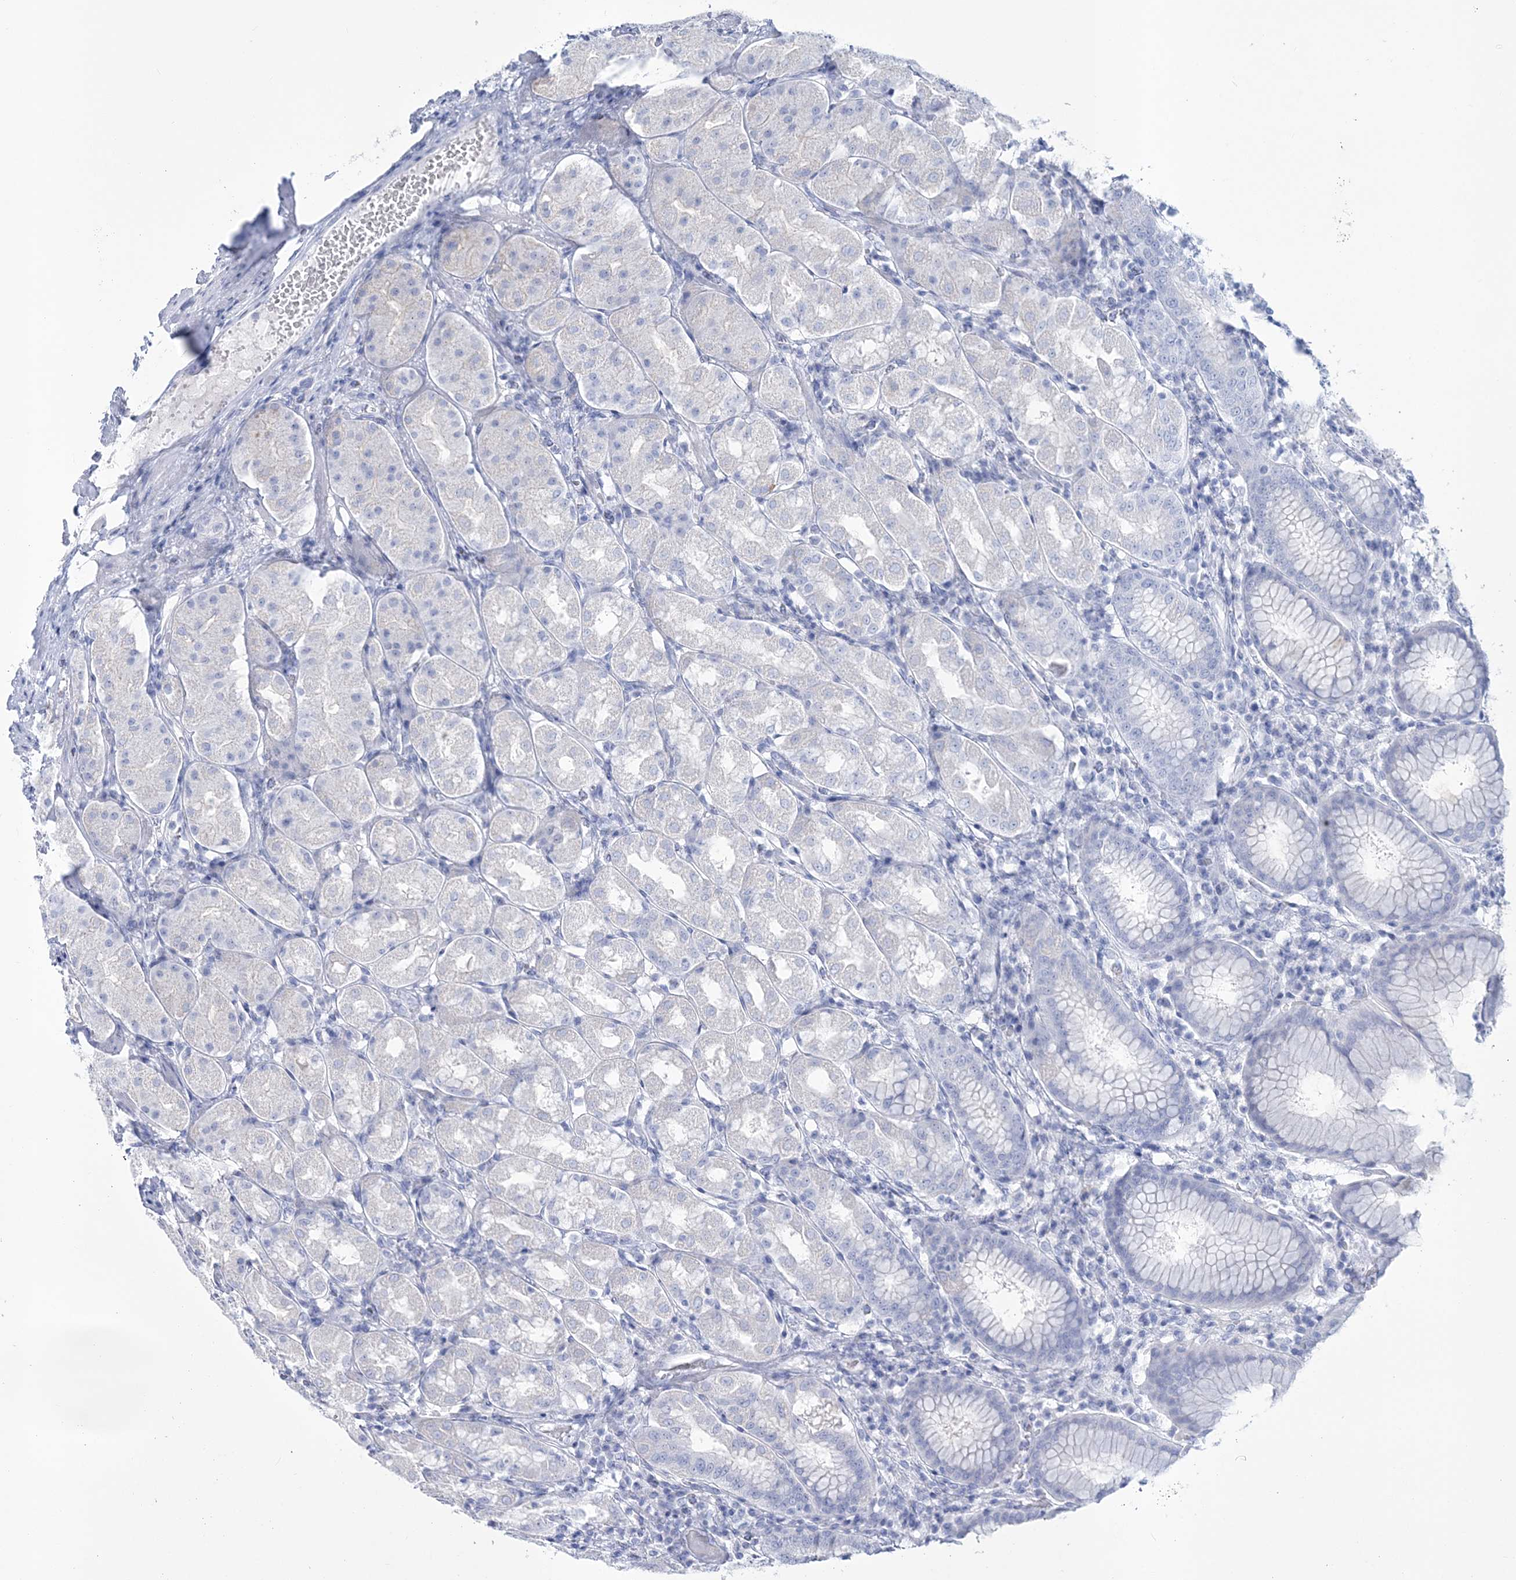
{"staining": {"intensity": "negative", "quantity": "none", "location": "none"}, "tissue": "stomach", "cell_type": "Glandular cells", "image_type": "normal", "snomed": [{"axis": "morphology", "description": "Normal tissue, NOS"}, {"axis": "topography", "description": "Stomach"}, {"axis": "topography", "description": "Stomach, lower"}], "caption": "This micrograph is of normal stomach stained with IHC to label a protein in brown with the nuclei are counter-stained blue. There is no positivity in glandular cells.", "gene": "RBP2", "patient": {"sex": "female", "age": 56}}